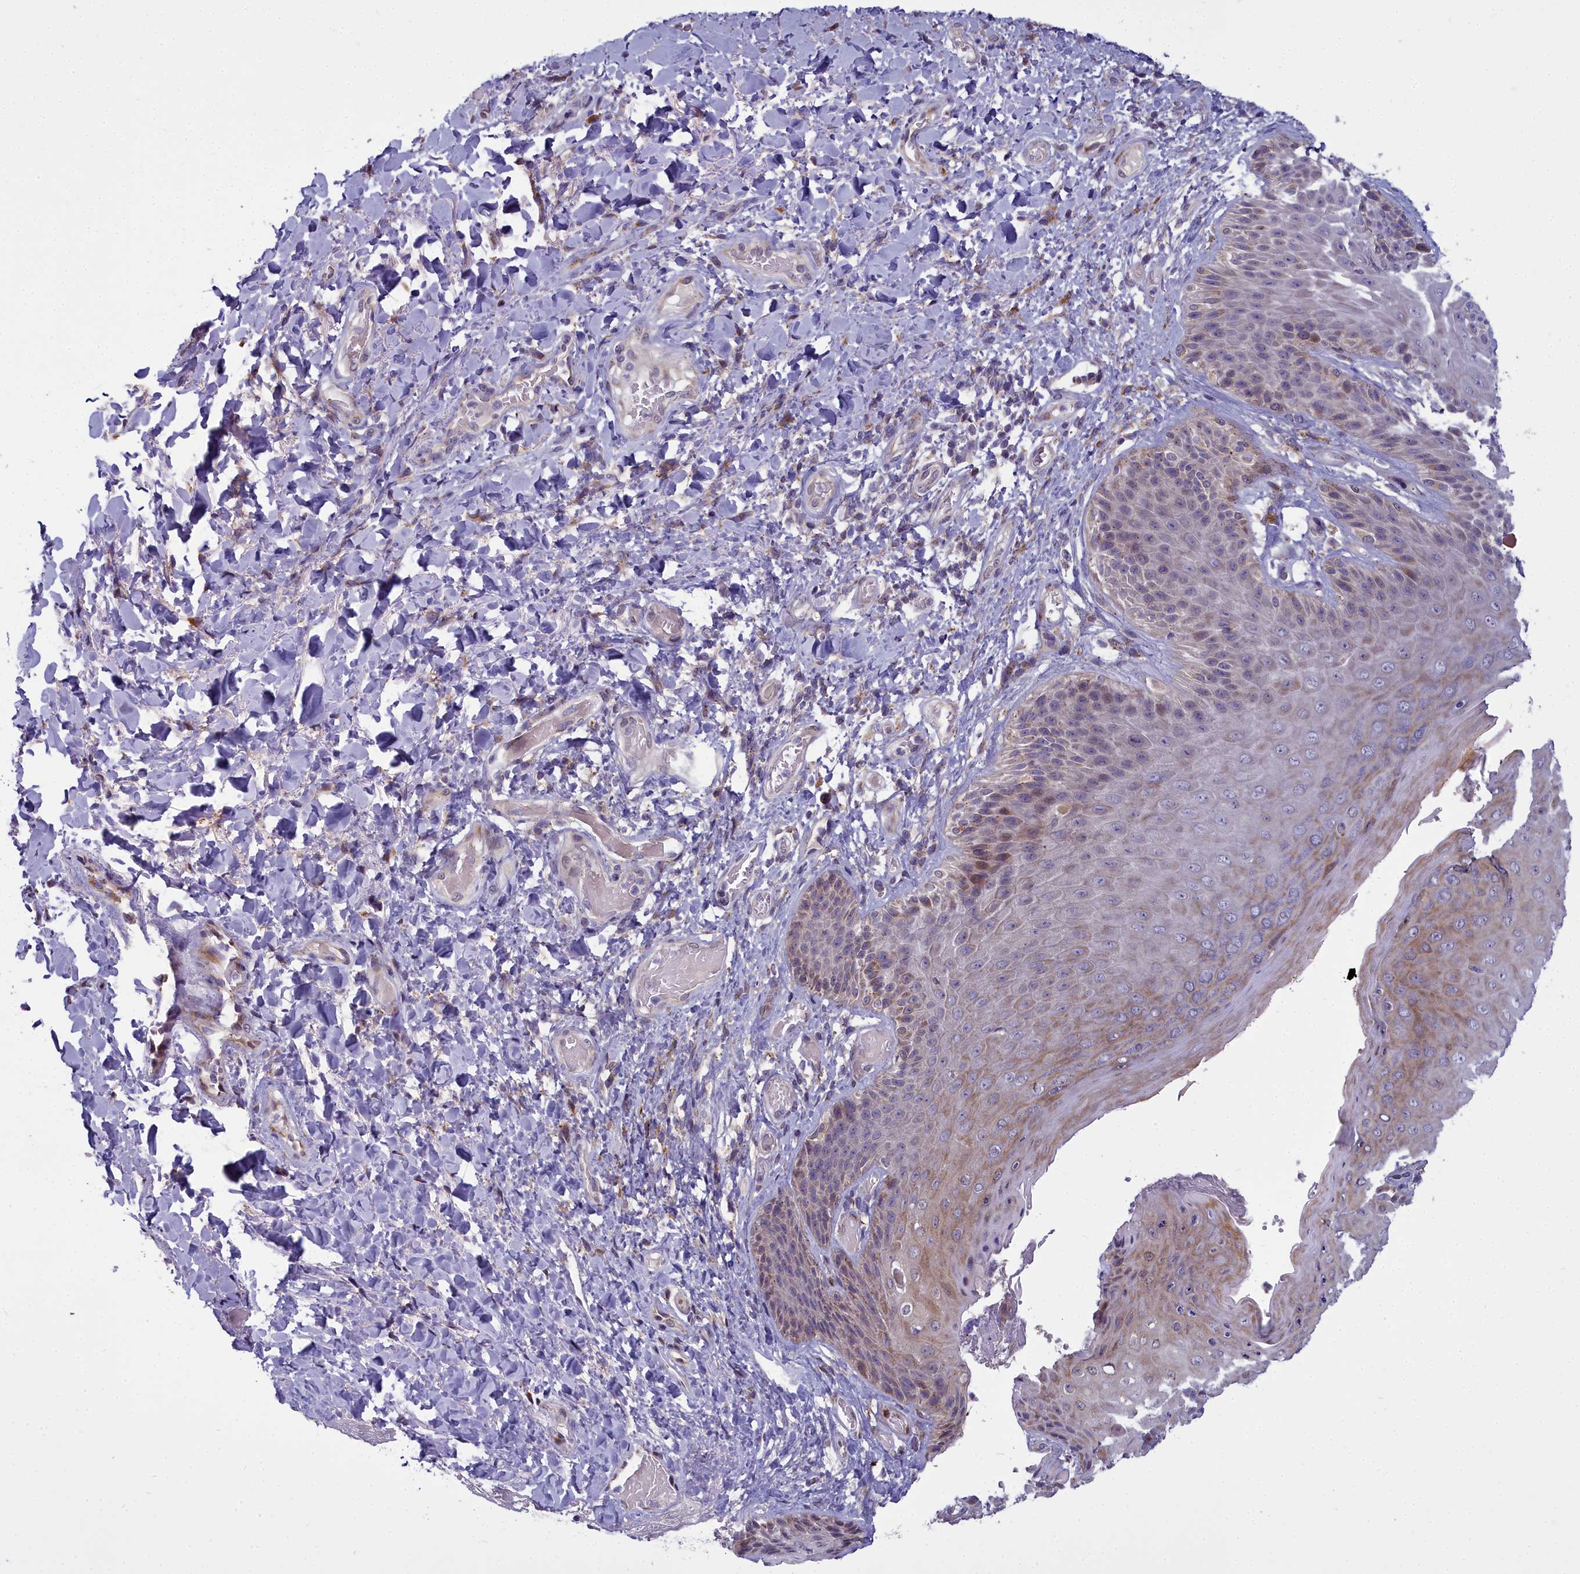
{"staining": {"intensity": "weak", "quantity": "25%-75%", "location": "cytoplasmic/membranous"}, "tissue": "skin", "cell_type": "Epidermal cells", "image_type": "normal", "snomed": [{"axis": "morphology", "description": "Normal tissue, NOS"}, {"axis": "topography", "description": "Anal"}], "caption": "Immunohistochemical staining of benign skin demonstrates 25%-75% levels of weak cytoplasmic/membranous protein positivity in approximately 25%-75% of epidermal cells. Ihc stains the protein in brown and the nuclei are stained blue.", "gene": "WDPCP", "patient": {"sex": "female", "age": 89}}